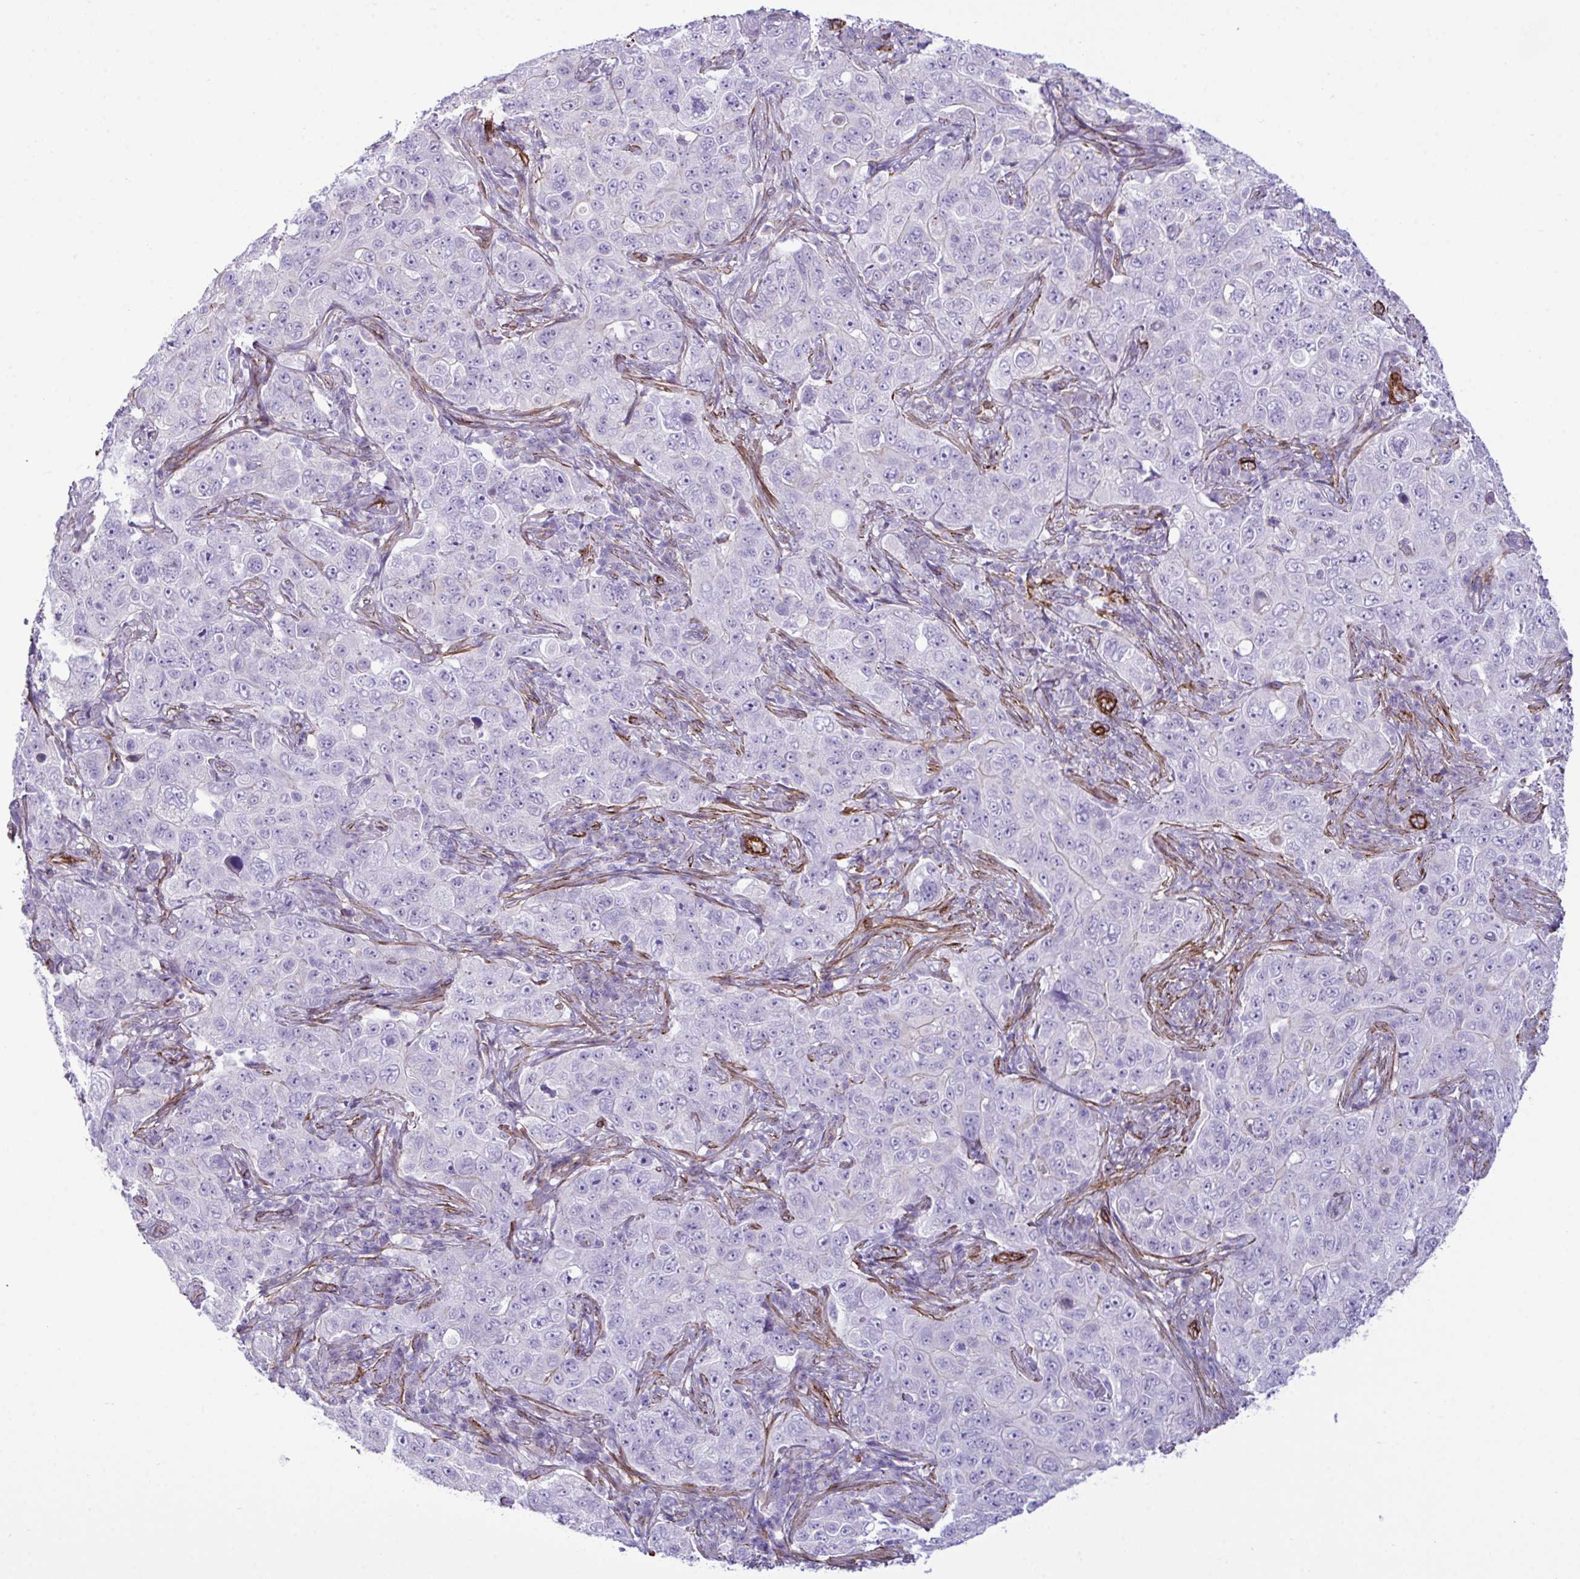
{"staining": {"intensity": "negative", "quantity": "none", "location": "none"}, "tissue": "pancreatic cancer", "cell_type": "Tumor cells", "image_type": "cancer", "snomed": [{"axis": "morphology", "description": "Adenocarcinoma, NOS"}, {"axis": "topography", "description": "Pancreas"}], "caption": "Tumor cells are negative for protein expression in human pancreatic cancer (adenocarcinoma).", "gene": "SYNPO2L", "patient": {"sex": "male", "age": 68}}